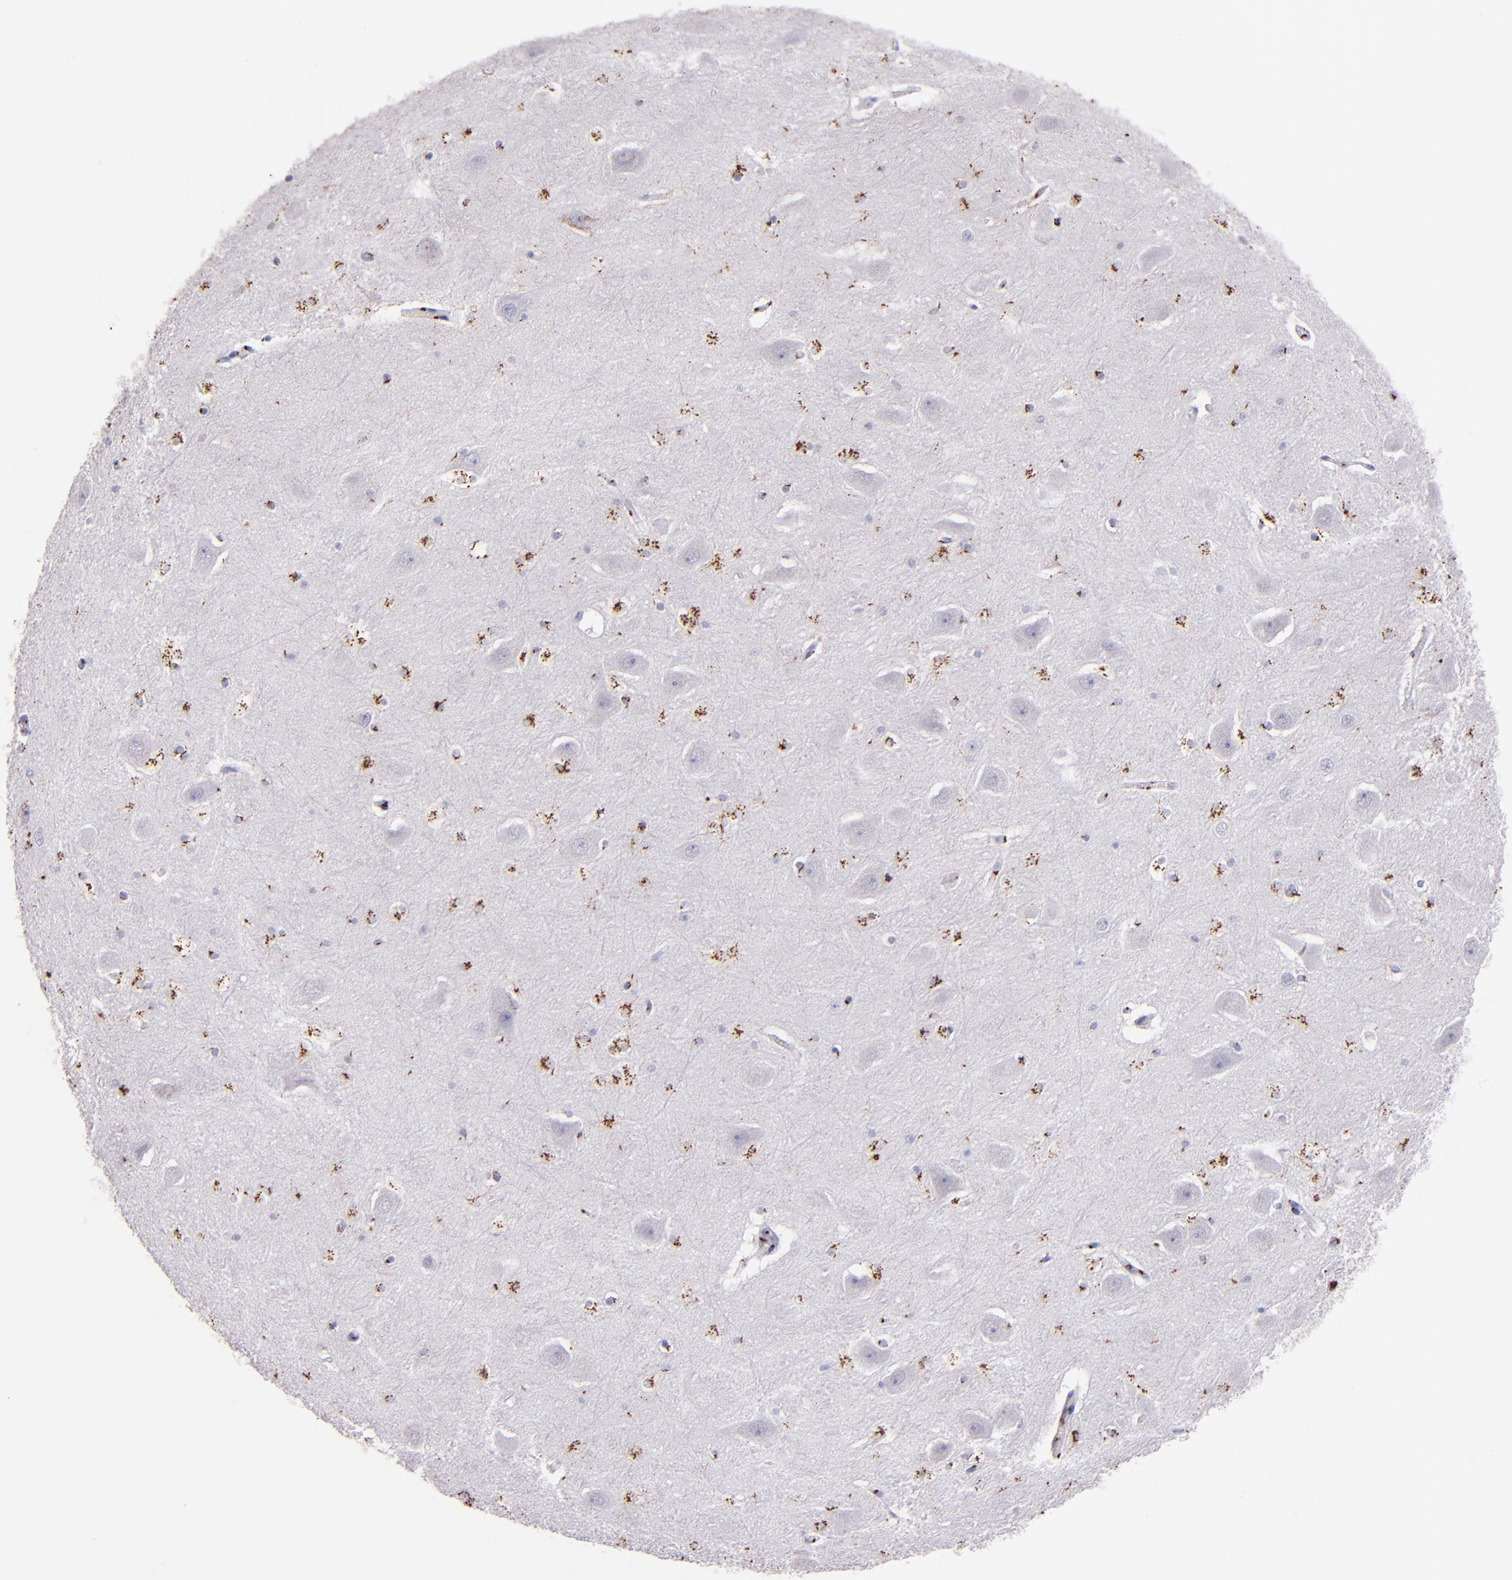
{"staining": {"intensity": "strong", "quantity": "<25%", "location": "cytoplasmic/membranous"}, "tissue": "hippocampus", "cell_type": "Glial cells", "image_type": "normal", "snomed": [{"axis": "morphology", "description": "Normal tissue, NOS"}, {"axis": "topography", "description": "Hippocampus"}], "caption": "Protein expression by immunohistochemistry reveals strong cytoplasmic/membranous positivity in about <25% of glial cells in normal hippocampus.", "gene": "GOLIM4", "patient": {"sex": "male", "age": 45}}